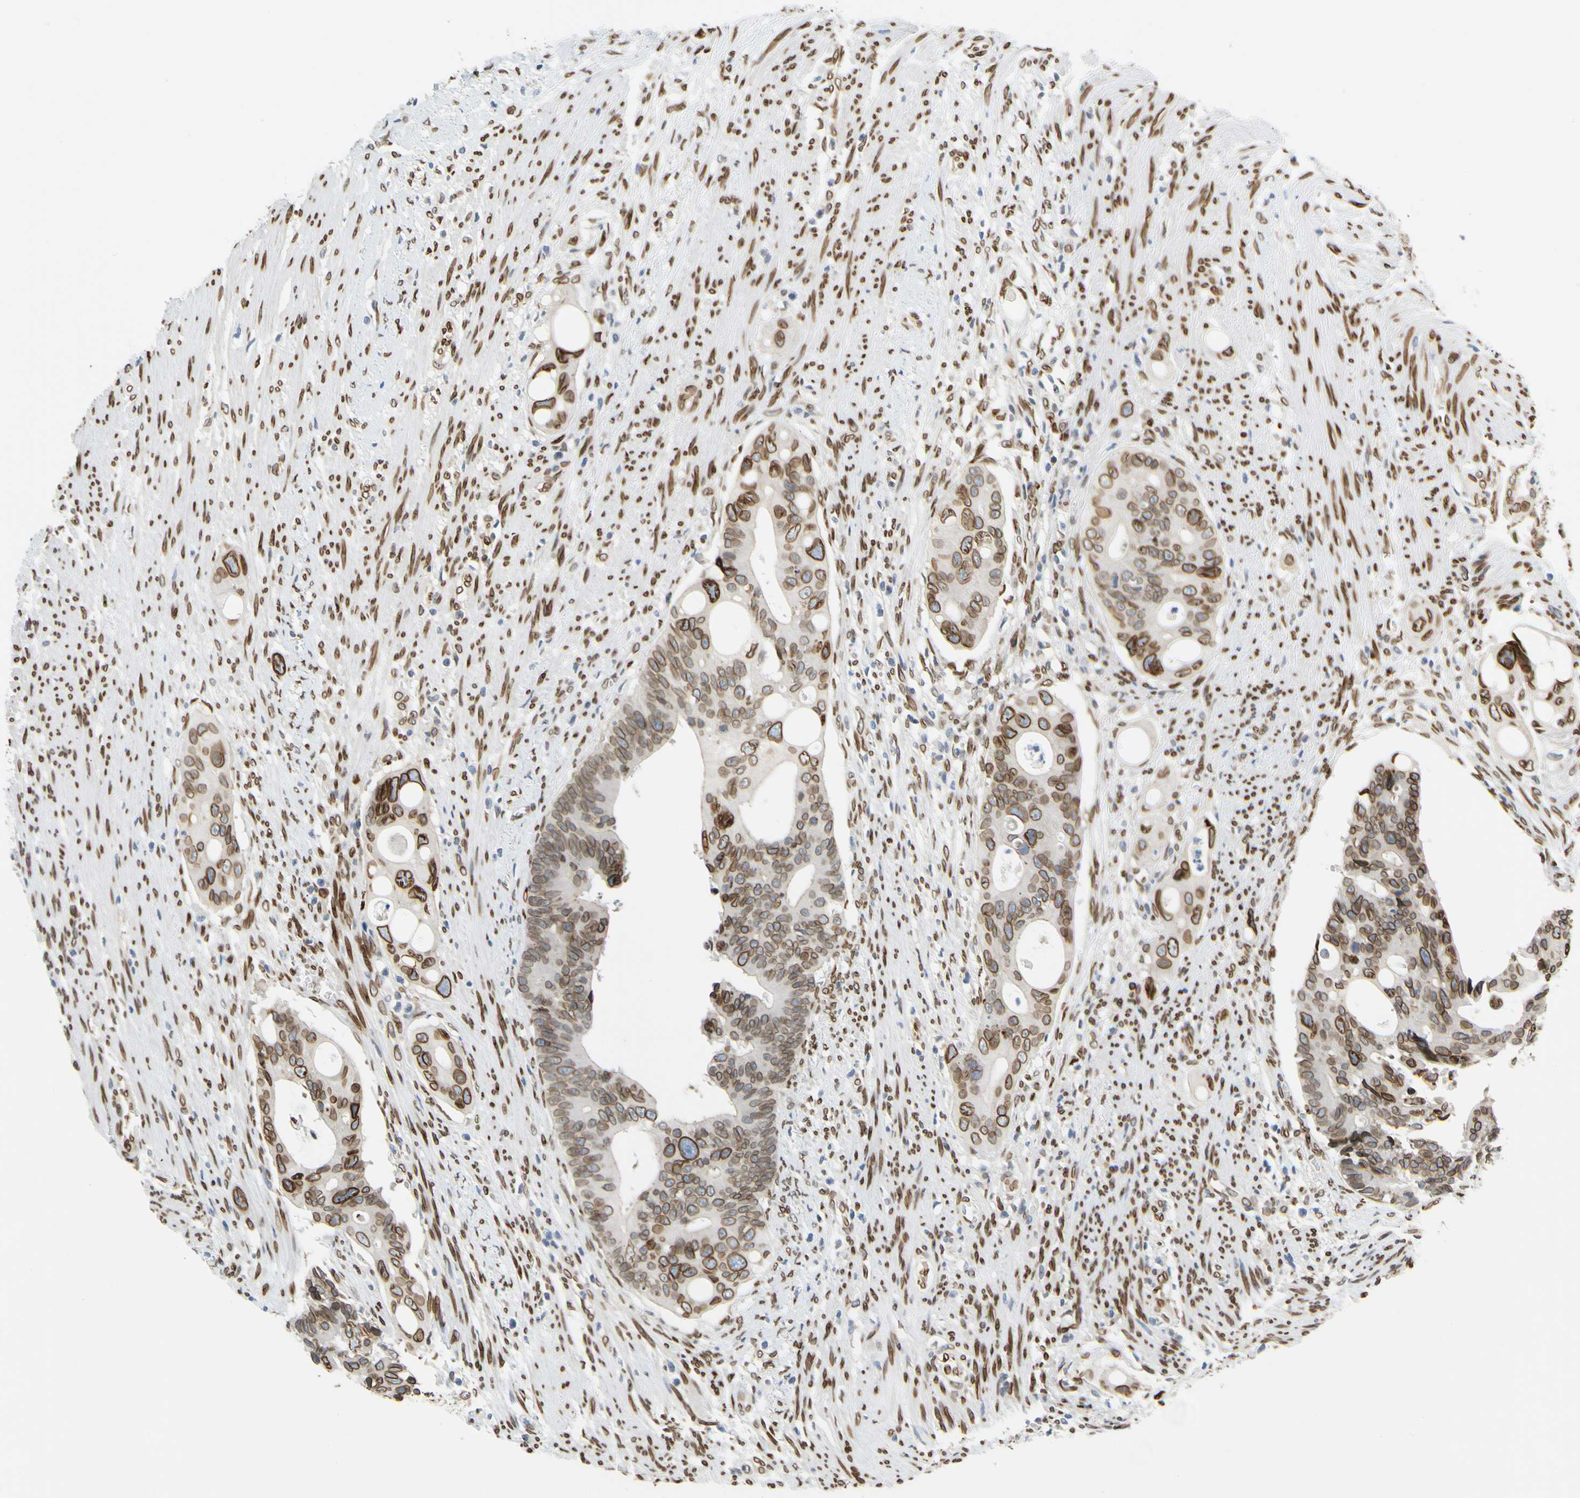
{"staining": {"intensity": "strong", "quantity": ">75%", "location": "cytoplasmic/membranous,nuclear"}, "tissue": "colorectal cancer", "cell_type": "Tumor cells", "image_type": "cancer", "snomed": [{"axis": "morphology", "description": "Adenocarcinoma, NOS"}, {"axis": "topography", "description": "Colon"}], "caption": "Brown immunohistochemical staining in adenocarcinoma (colorectal) displays strong cytoplasmic/membranous and nuclear positivity in approximately >75% of tumor cells. (DAB (3,3'-diaminobenzidine) = brown stain, brightfield microscopy at high magnification).", "gene": "SUN1", "patient": {"sex": "female", "age": 57}}